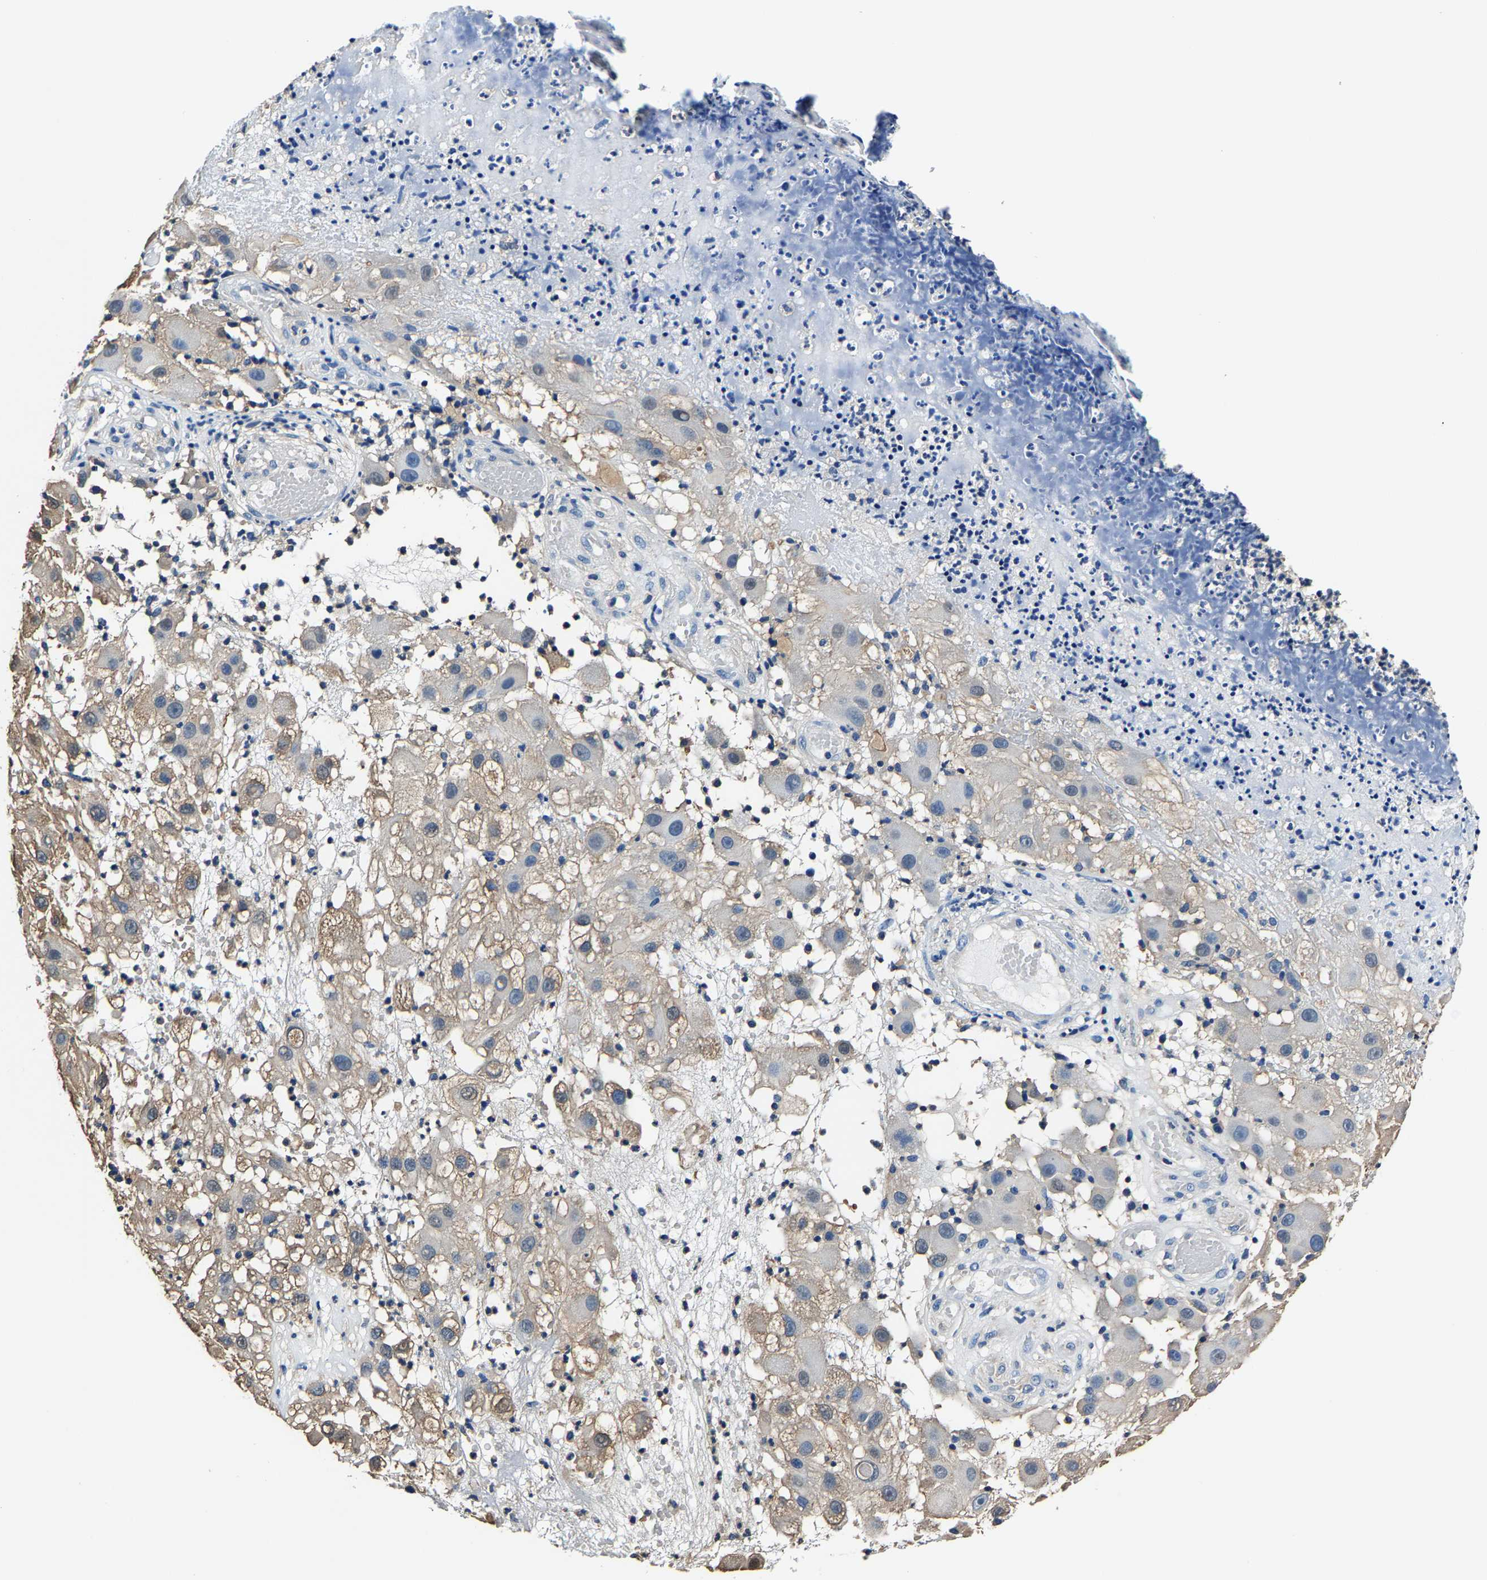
{"staining": {"intensity": "weak", "quantity": "<25%", "location": "cytoplasmic/membranous"}, "tissue": "melanoma", "cell_type": "Tumor cells", "image_type": "cancer", "snomed": [{"axis": "morphology", "description": "Malignant melanoma, NOS"}, {"axis": "topography", "description": "Skin"}], "caption": "Human melanoma stained for a protein using immunohistochemistry displays no positivity in tumor cells.", "gene": "ALDOB", "patient": {"sex": "female", "age": 81}}